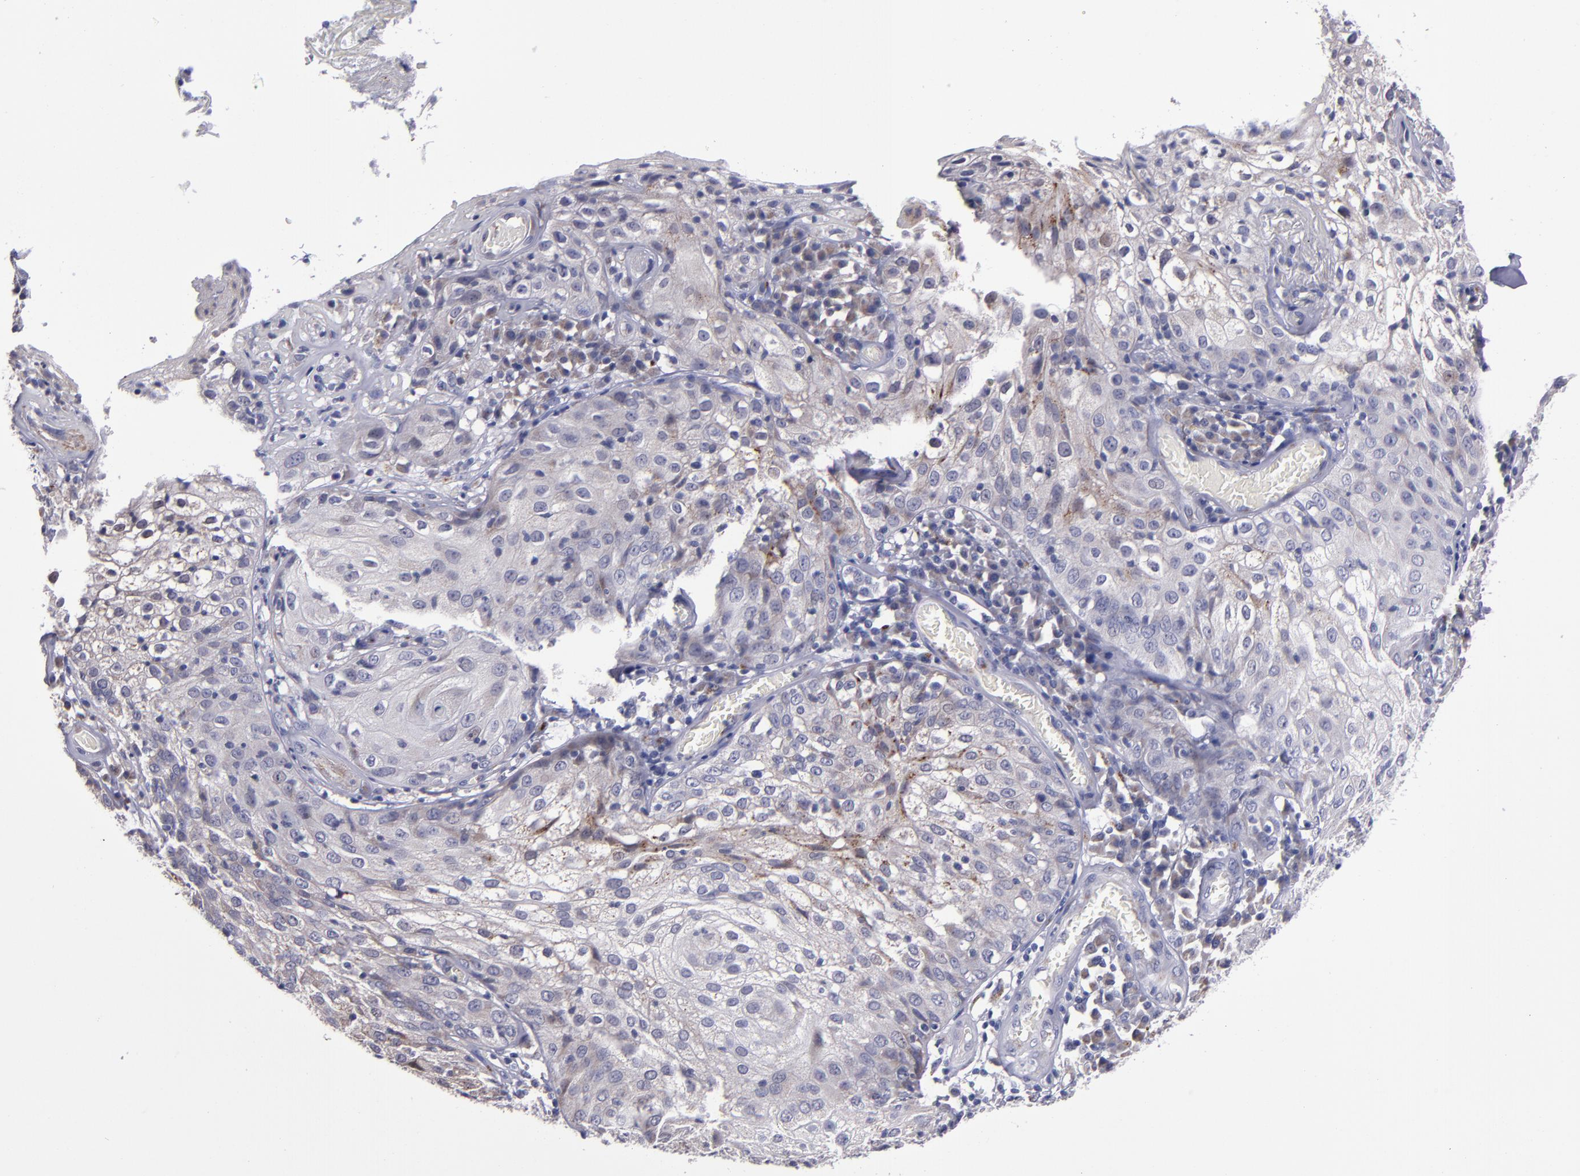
{"staining": {"intensity": "weak", "quantity": "<25%", "location": "cytoplasmic/membranous"}, "tissue": "skin cancer", "cell_type": "Tumor cells", "image_type": "cancer", "snomed": [{"axis": "morphology", "description": "Squamous cell carcinoma, NOS"}, {"axis": "topography", "description": "Skin"}], "caption": "High magnification brightfield microscopy of skin cancer (squamous cell carcinoma) stained with DAB (3,3'-diaminobenzidine) (brown) and counterstained with hematoxylin (blue): tumor cells show no significant positivity.", "gene": "RAB41", "patient": {"sex": "male", "age": 65}}